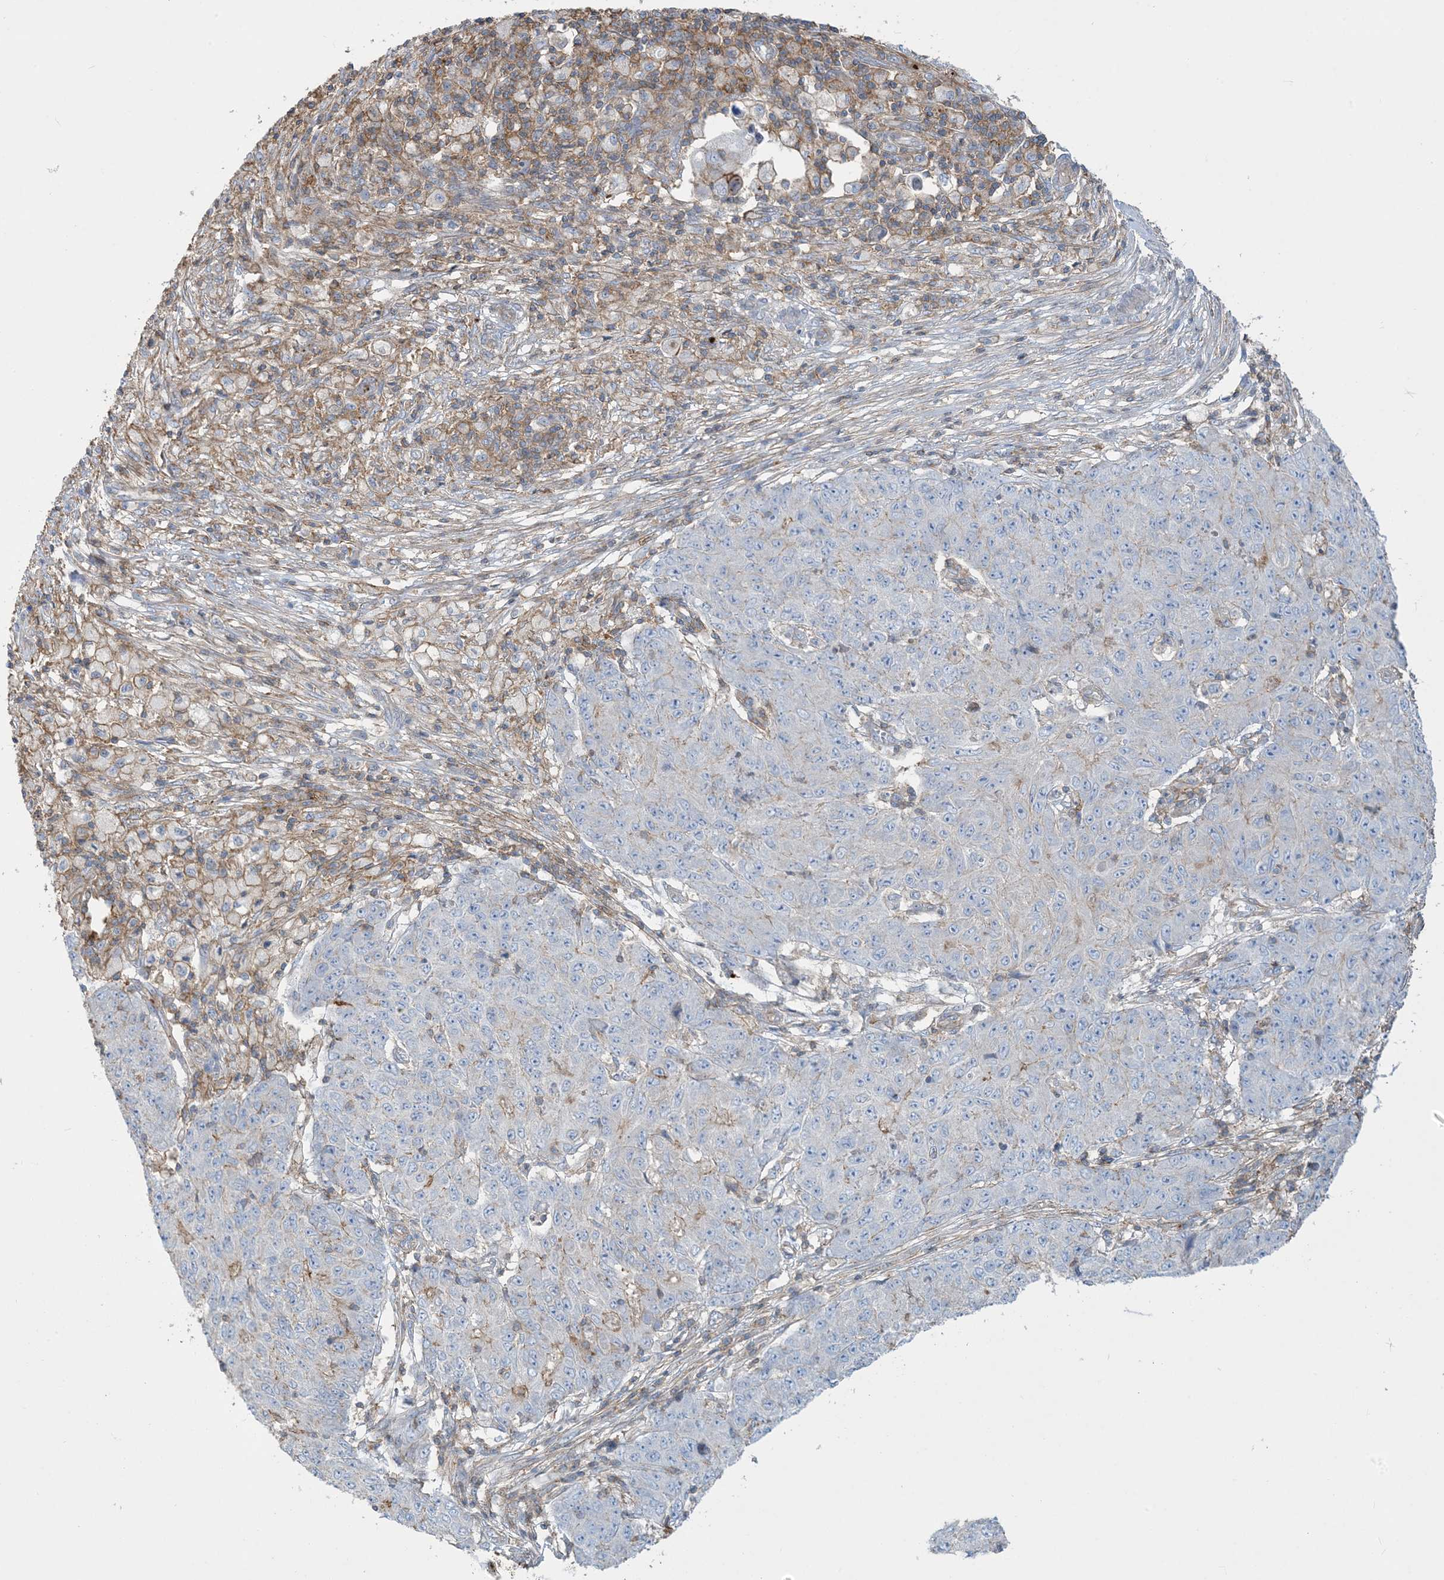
{"staining": {"intensity": "negative", "quantity": "none", "location": "none"}, "tissue": "ovarian cancer", "cell_type": "Tumor cells", "image_type": "cancer", "snomed": [{"axis": "morphology", "description": "Carcinoma, endometroid"}, {"axis": "topography", "description": "Ovary"}], "caption": "Micrograph shows no protein staining in tumor cells of ovarian cancer (endometroid carcinoma) tissue.", "gene": "GTF3C2", "patient": {"sex": "female", "age": 42}}